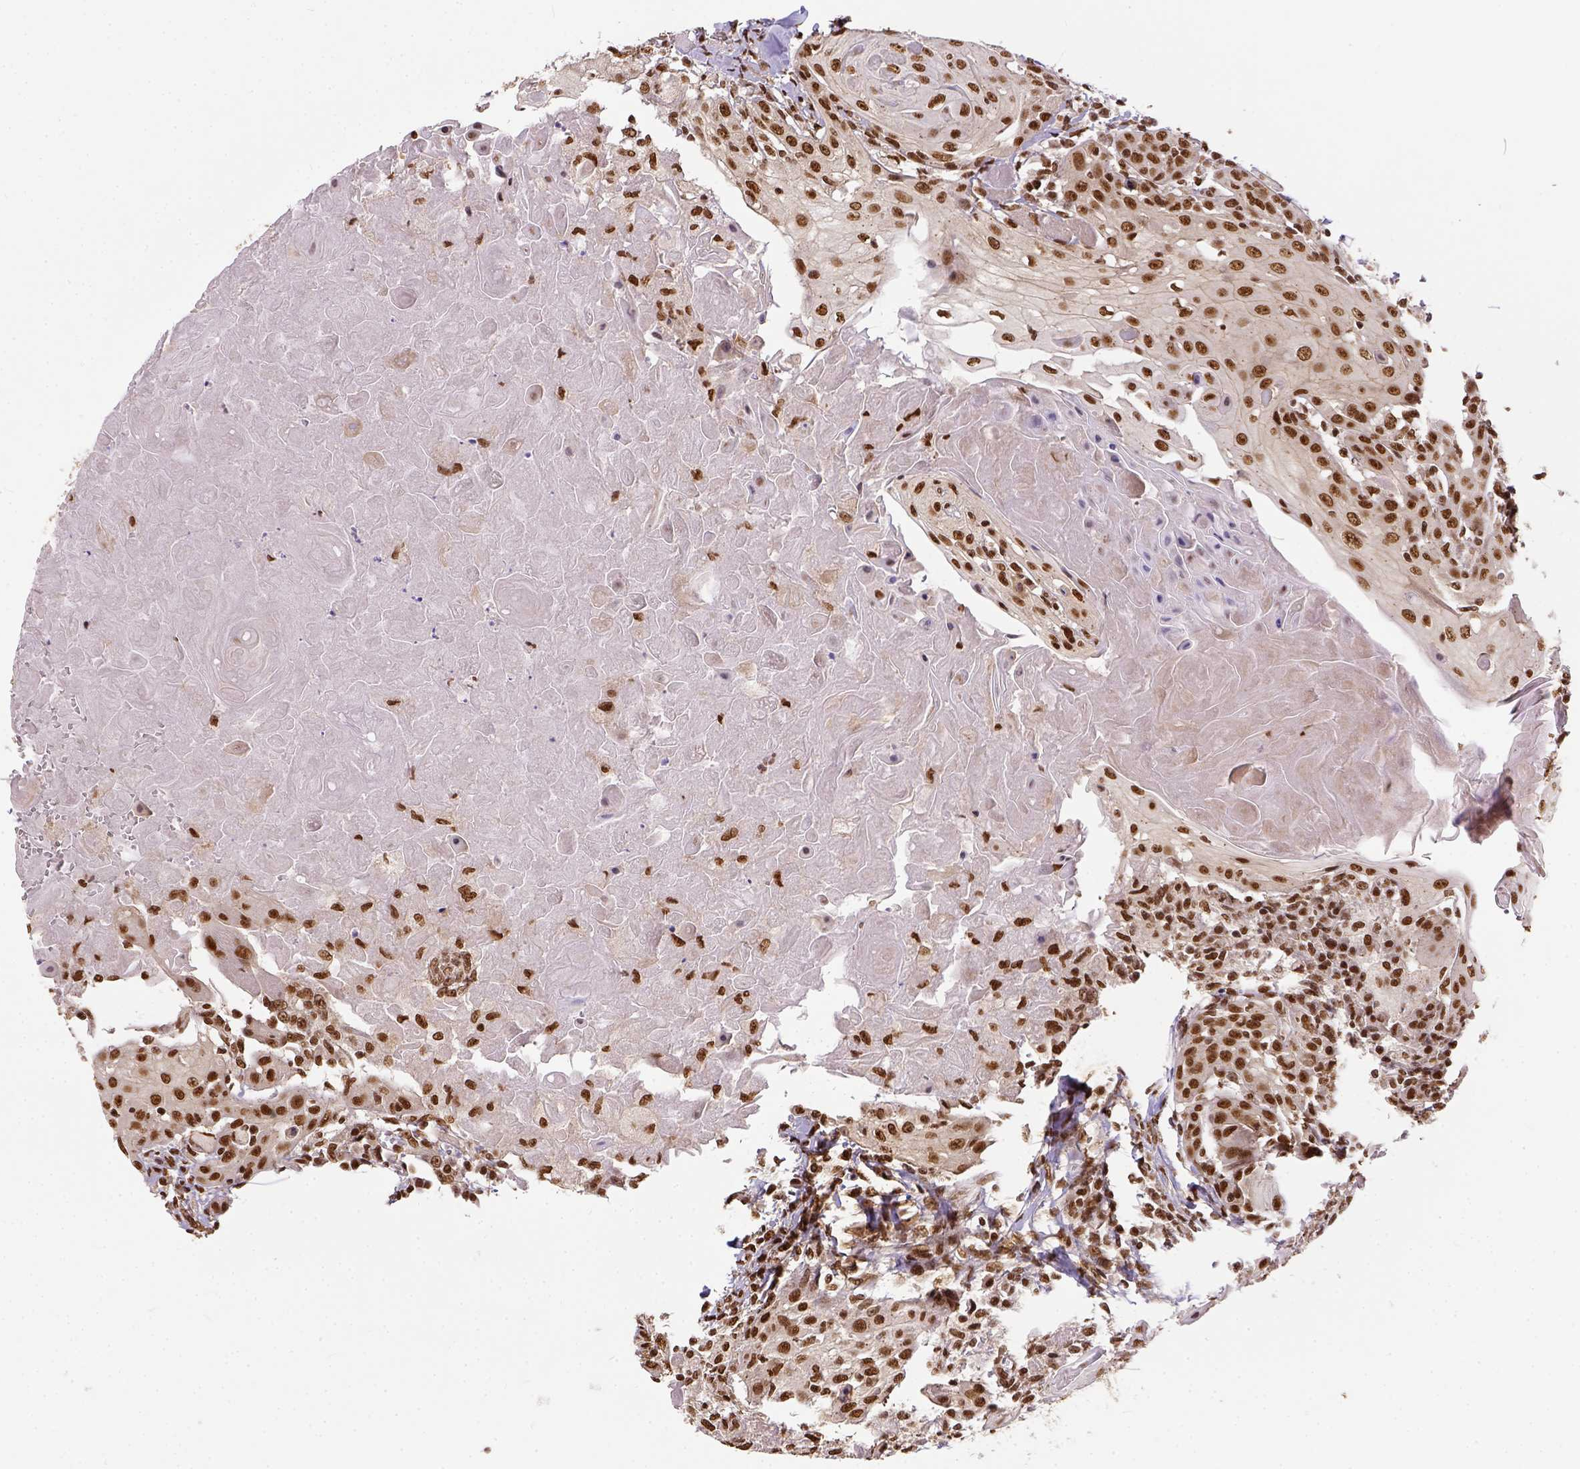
{"staining": {"intensity": "strong", "quantity": ">75%", "location": "nuclear"}, "tissue": "head and neck cancer", "cell_type": "Tumor cells", "image_type": "cancer", "snomed": [{"axis": "morphology", "description": "Squamous cell carcinoma, NOS"}, {"axis": "topography", "description": "Head-Neck"}], "caption": "The immunohistochemical stain labels strong nuclear positivity in tumor cells of head and neck cancer tissue.", "gene": "NACC1", "patient": {"sex": "female", "age": 80}}